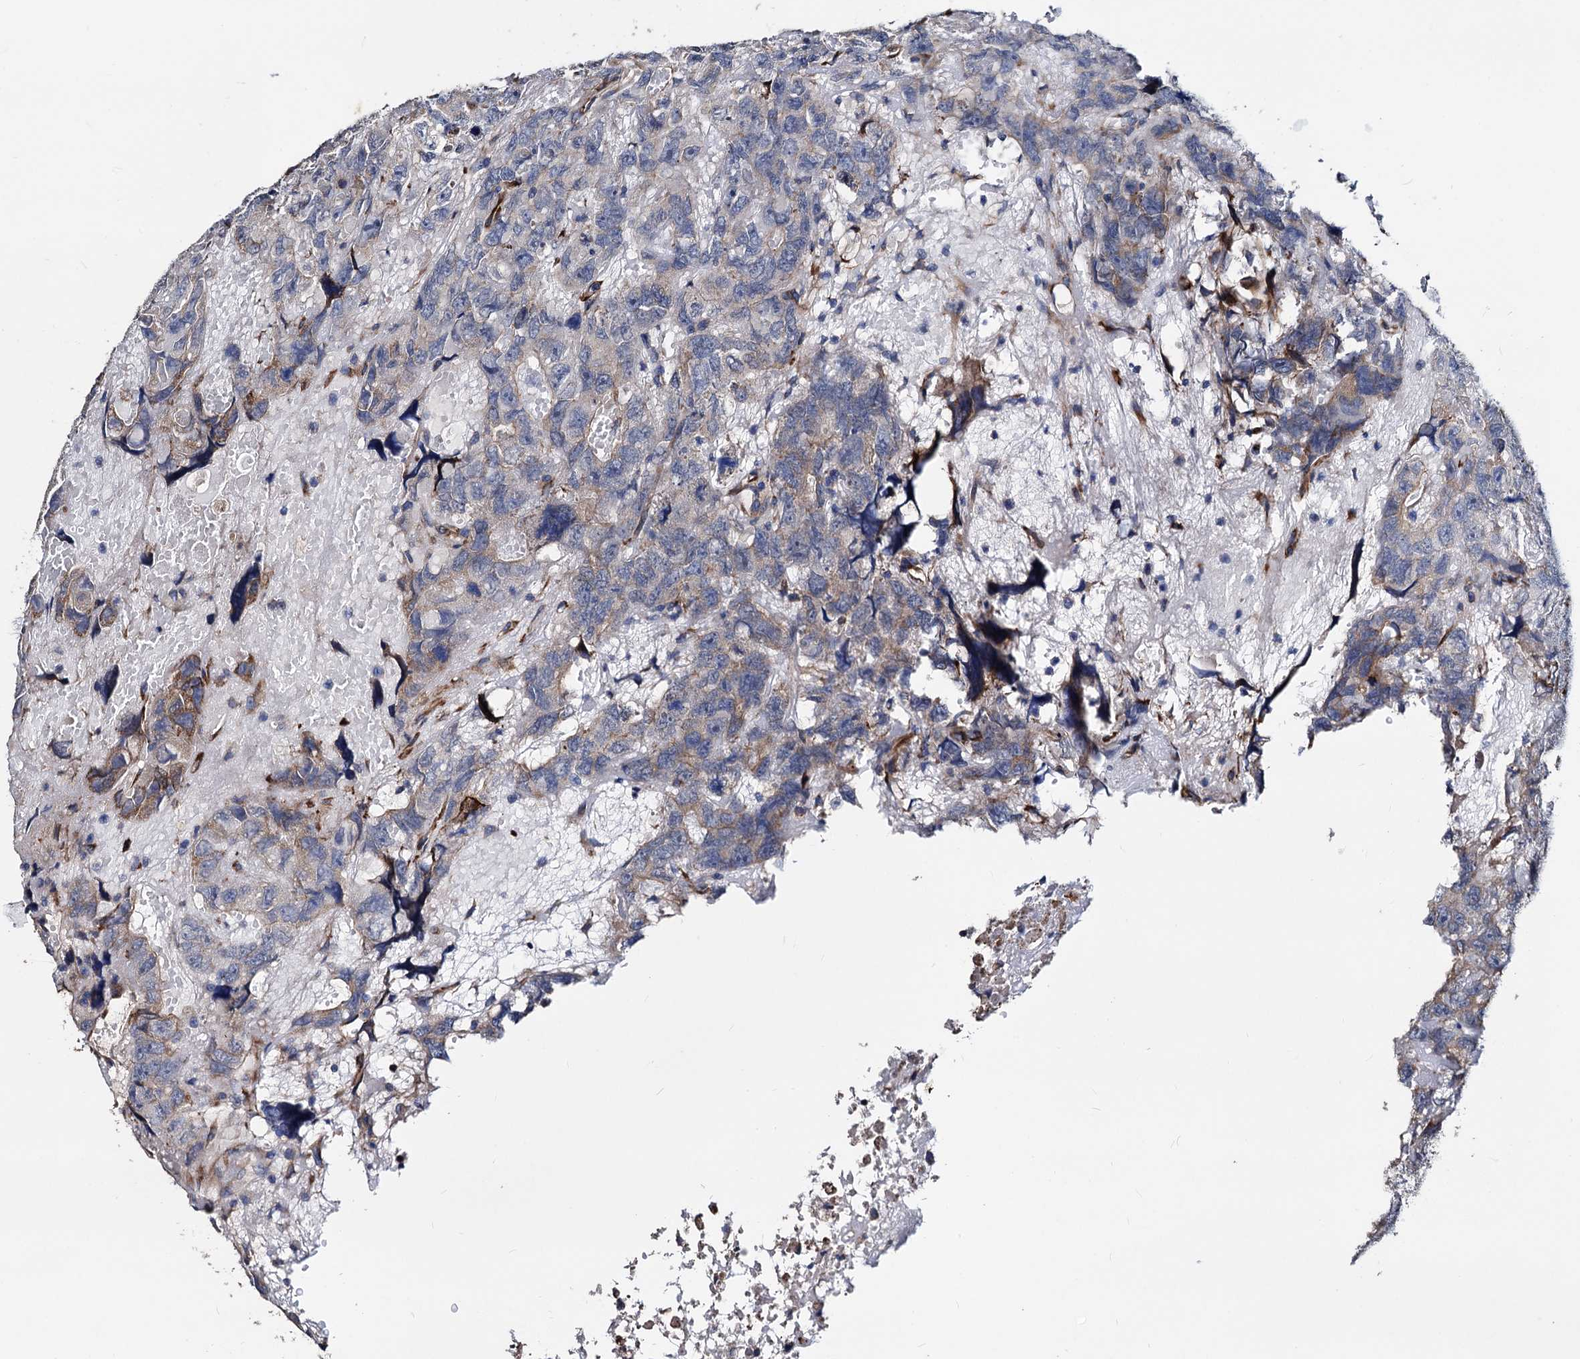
{"staining": {"intensity": "moderate", "quantity": "<25%", "location": "cytoplasmic/membranous"}, "tissue": "testis cancer", "cell_type": "Tumor cells", "image_type": "cancer", "snomed": [{"axis": "morphology", "description": "Carcinoma, Embryonal, NOS"}, {"axis": "topography", "description": "Testis"}], "caption": "This is an image of immunohistochemistry staining of embryonal carcinoma (testis), which shows moderate positivity in the cytoplasmic/membranous of tumor cells.", "gene": "AKAP11", "patient": {"sex": "male", "age": 45}}